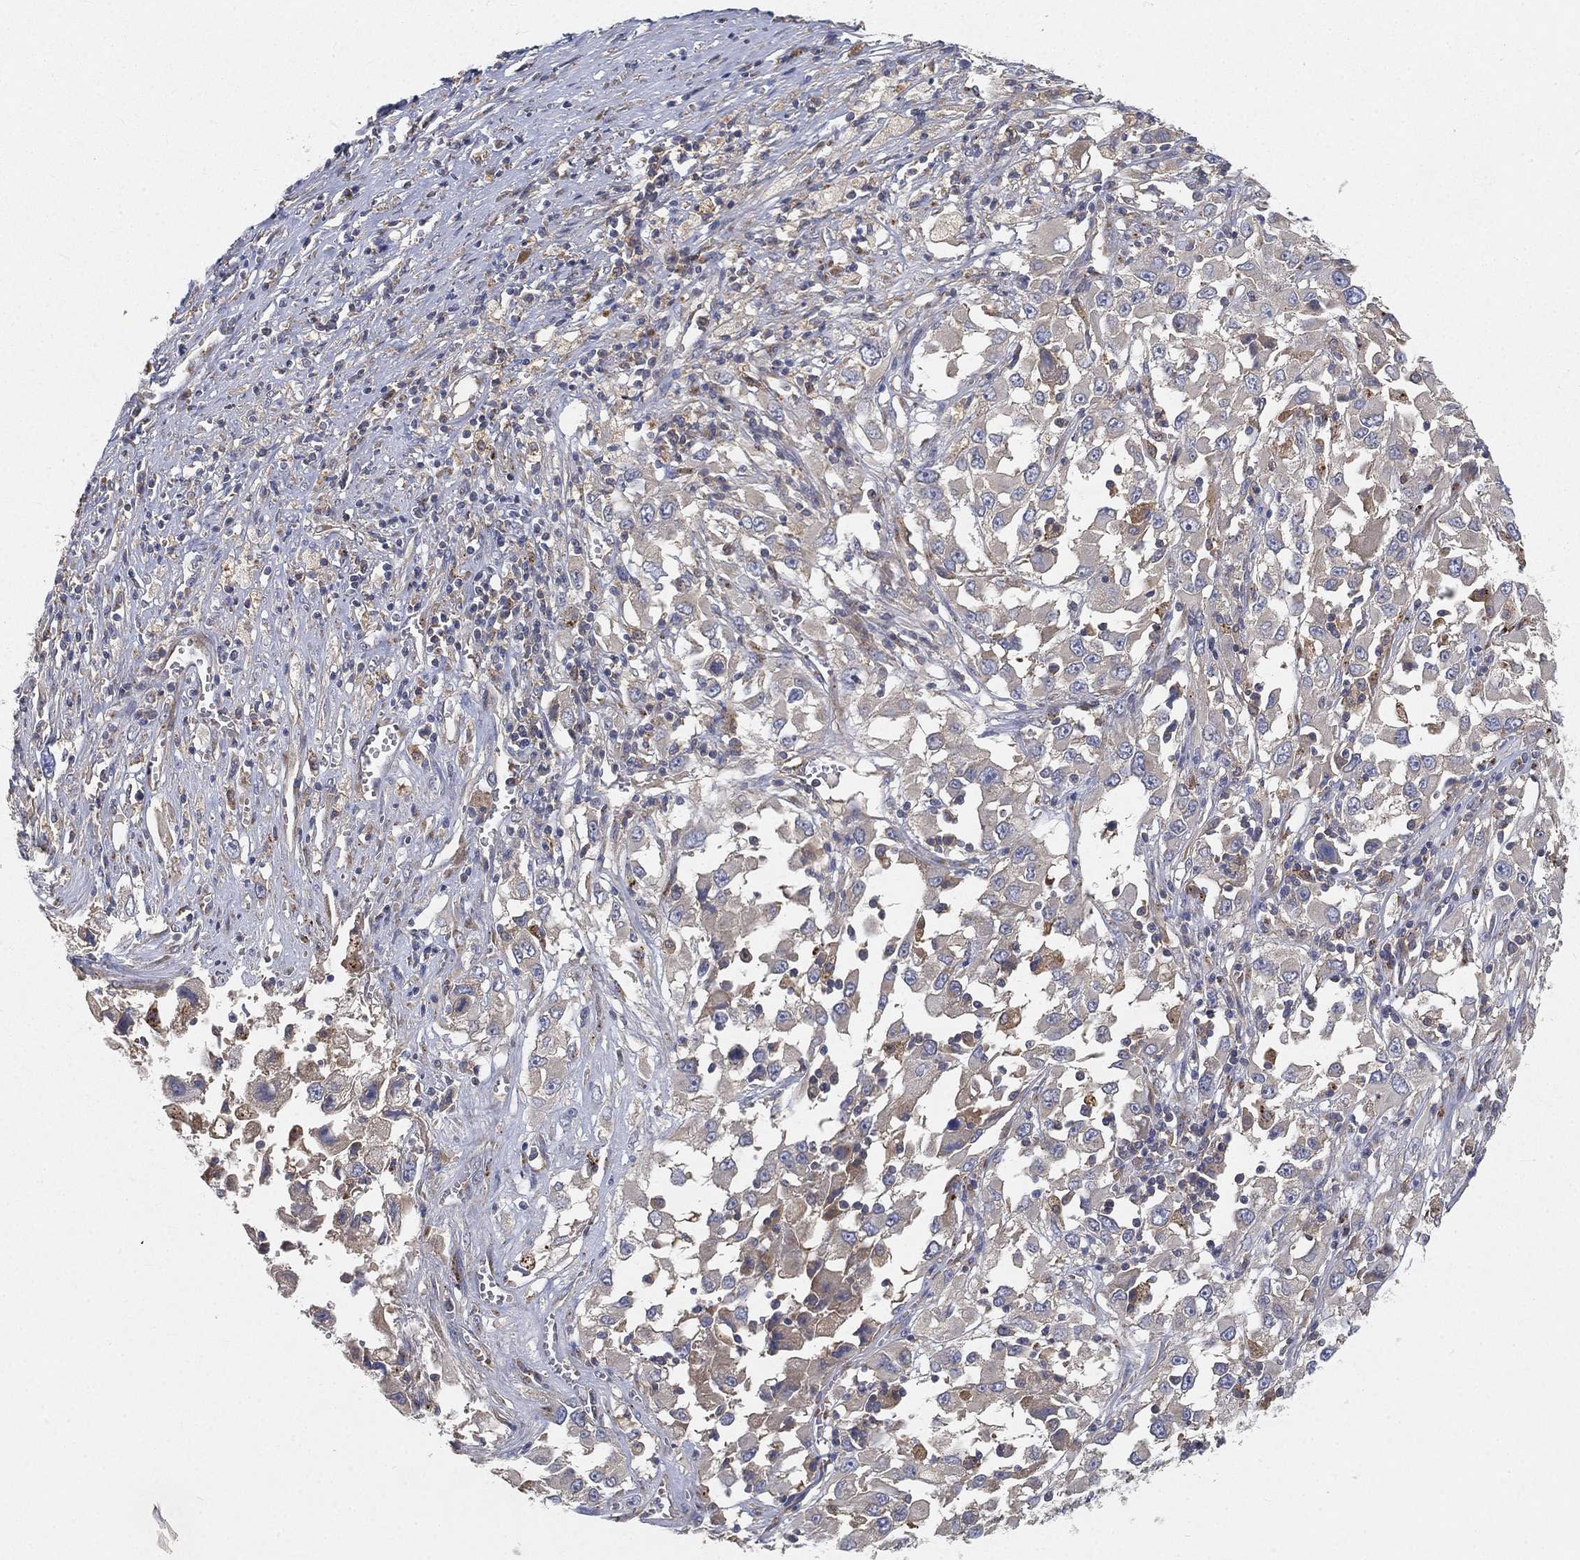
{"staining": {"intensity": "weak", "quantity": "<25%", "location": "cytoplasmic/membranous"}, "tissue": "melanoma", "cell_type": "Tumor cells", "image_type": "cancer", "snomed": [{"axis": "morphology", "description": "Malignant melanoma, Metastatic site"}, {"axis": "topography", "description": "Soft tissue"}], "caption": "High power microscopy image of an IHC photomicrograph of malignant melanoma (metastatic site), revealing no significant positivity in tumor cells.", "gene": "CTSL", "patient": {"sex": "male", "age": 50}}